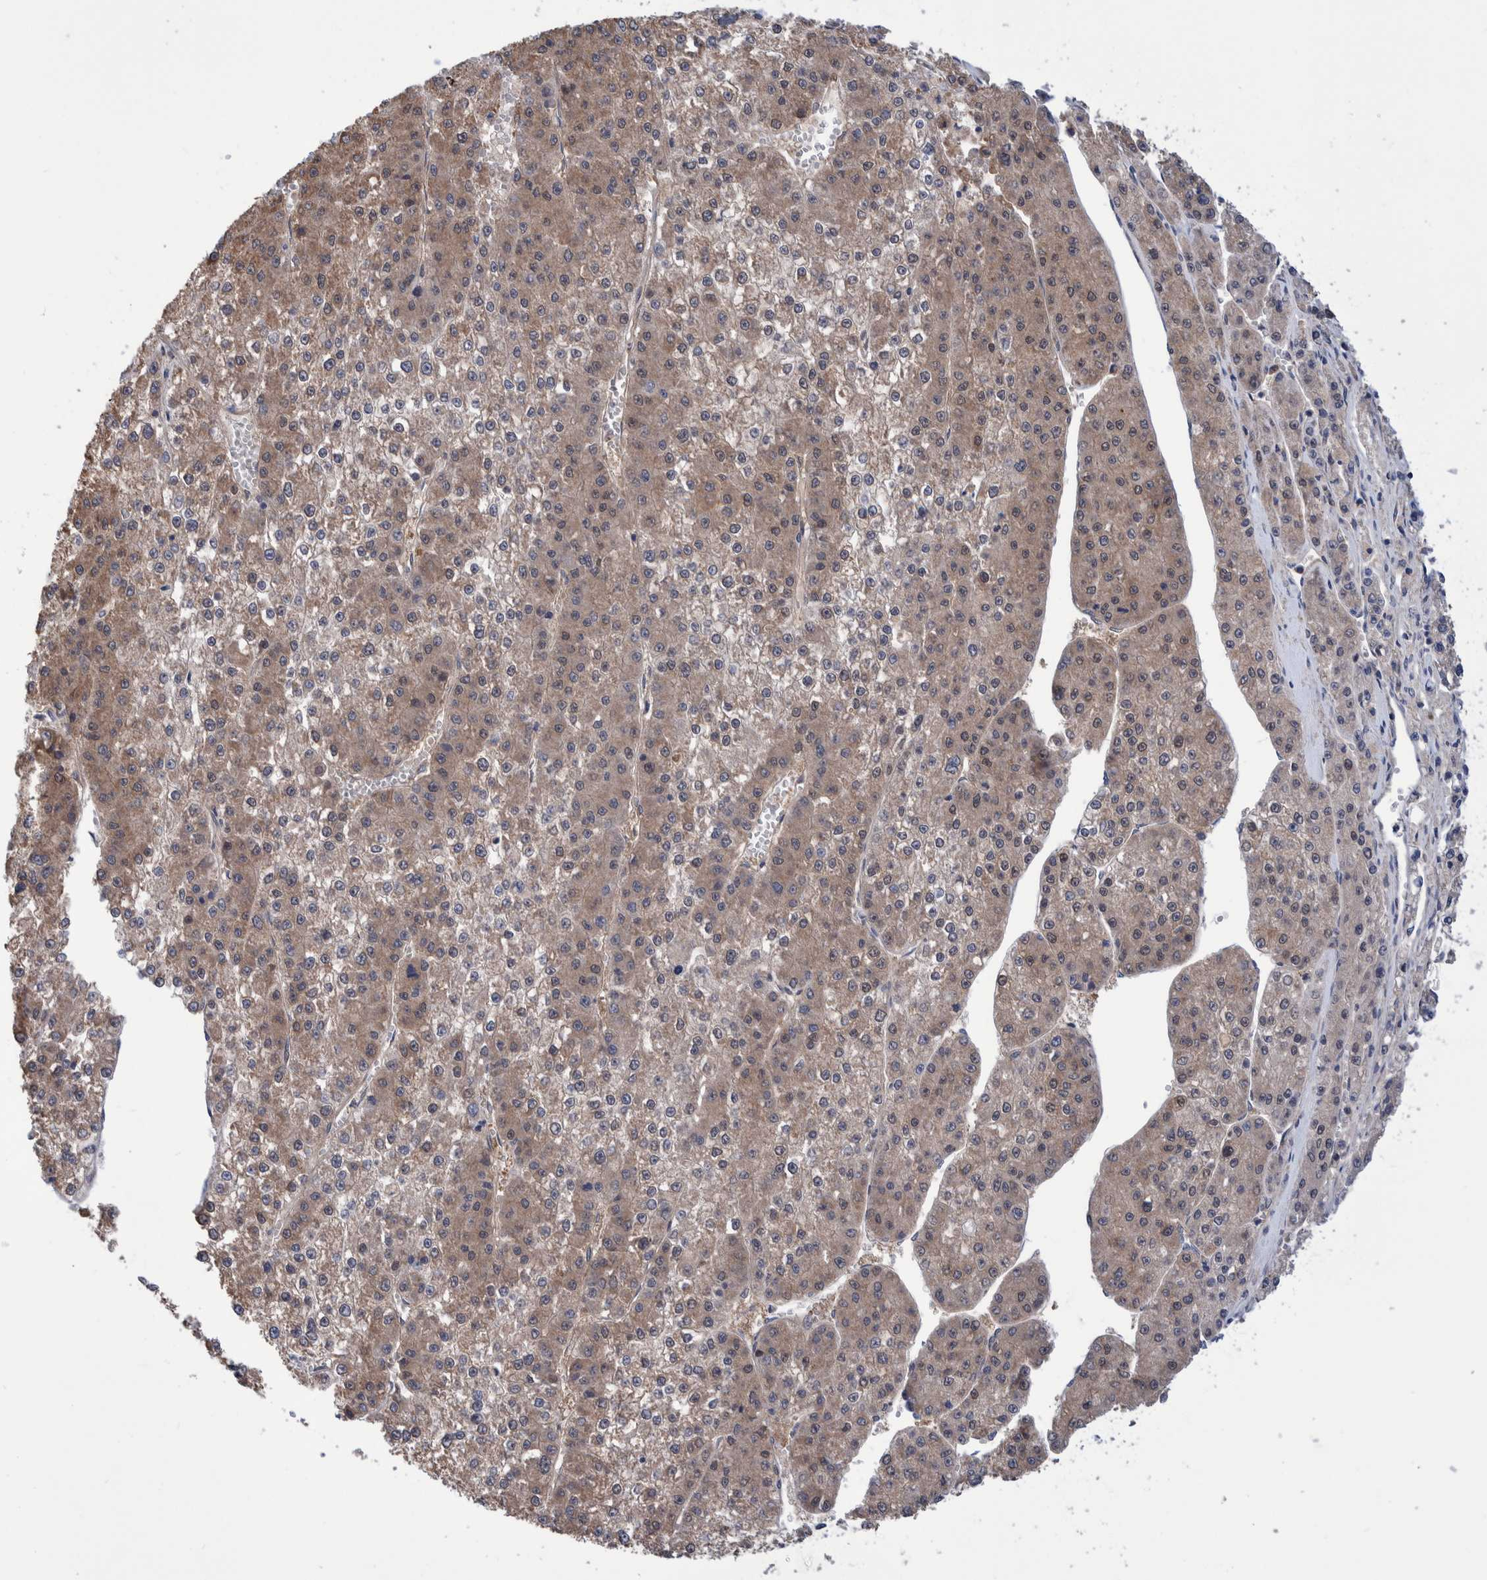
{"staining": {"intensity": "weak", "quantity": ">75%", "location": "cytoplasmic/membranous"}, "tissue": "liver cancer", "cell_type": "Tumor cells", "image_type": "cancer", "snomed": [{"axis": "morphology", "description": "Carcinoma, Hepatocellular, NOS"}, {"axis": "topography", "description": "Liver"}], "caption": "Hepatocellular carcinoma (liver) stained with a brown dye demonstrates weak cytoplasmic/membranous positive staining in approximately >75% of tumor cells.", "gene": "PFAS", "patient": {"sex": "female", "age": 73}}